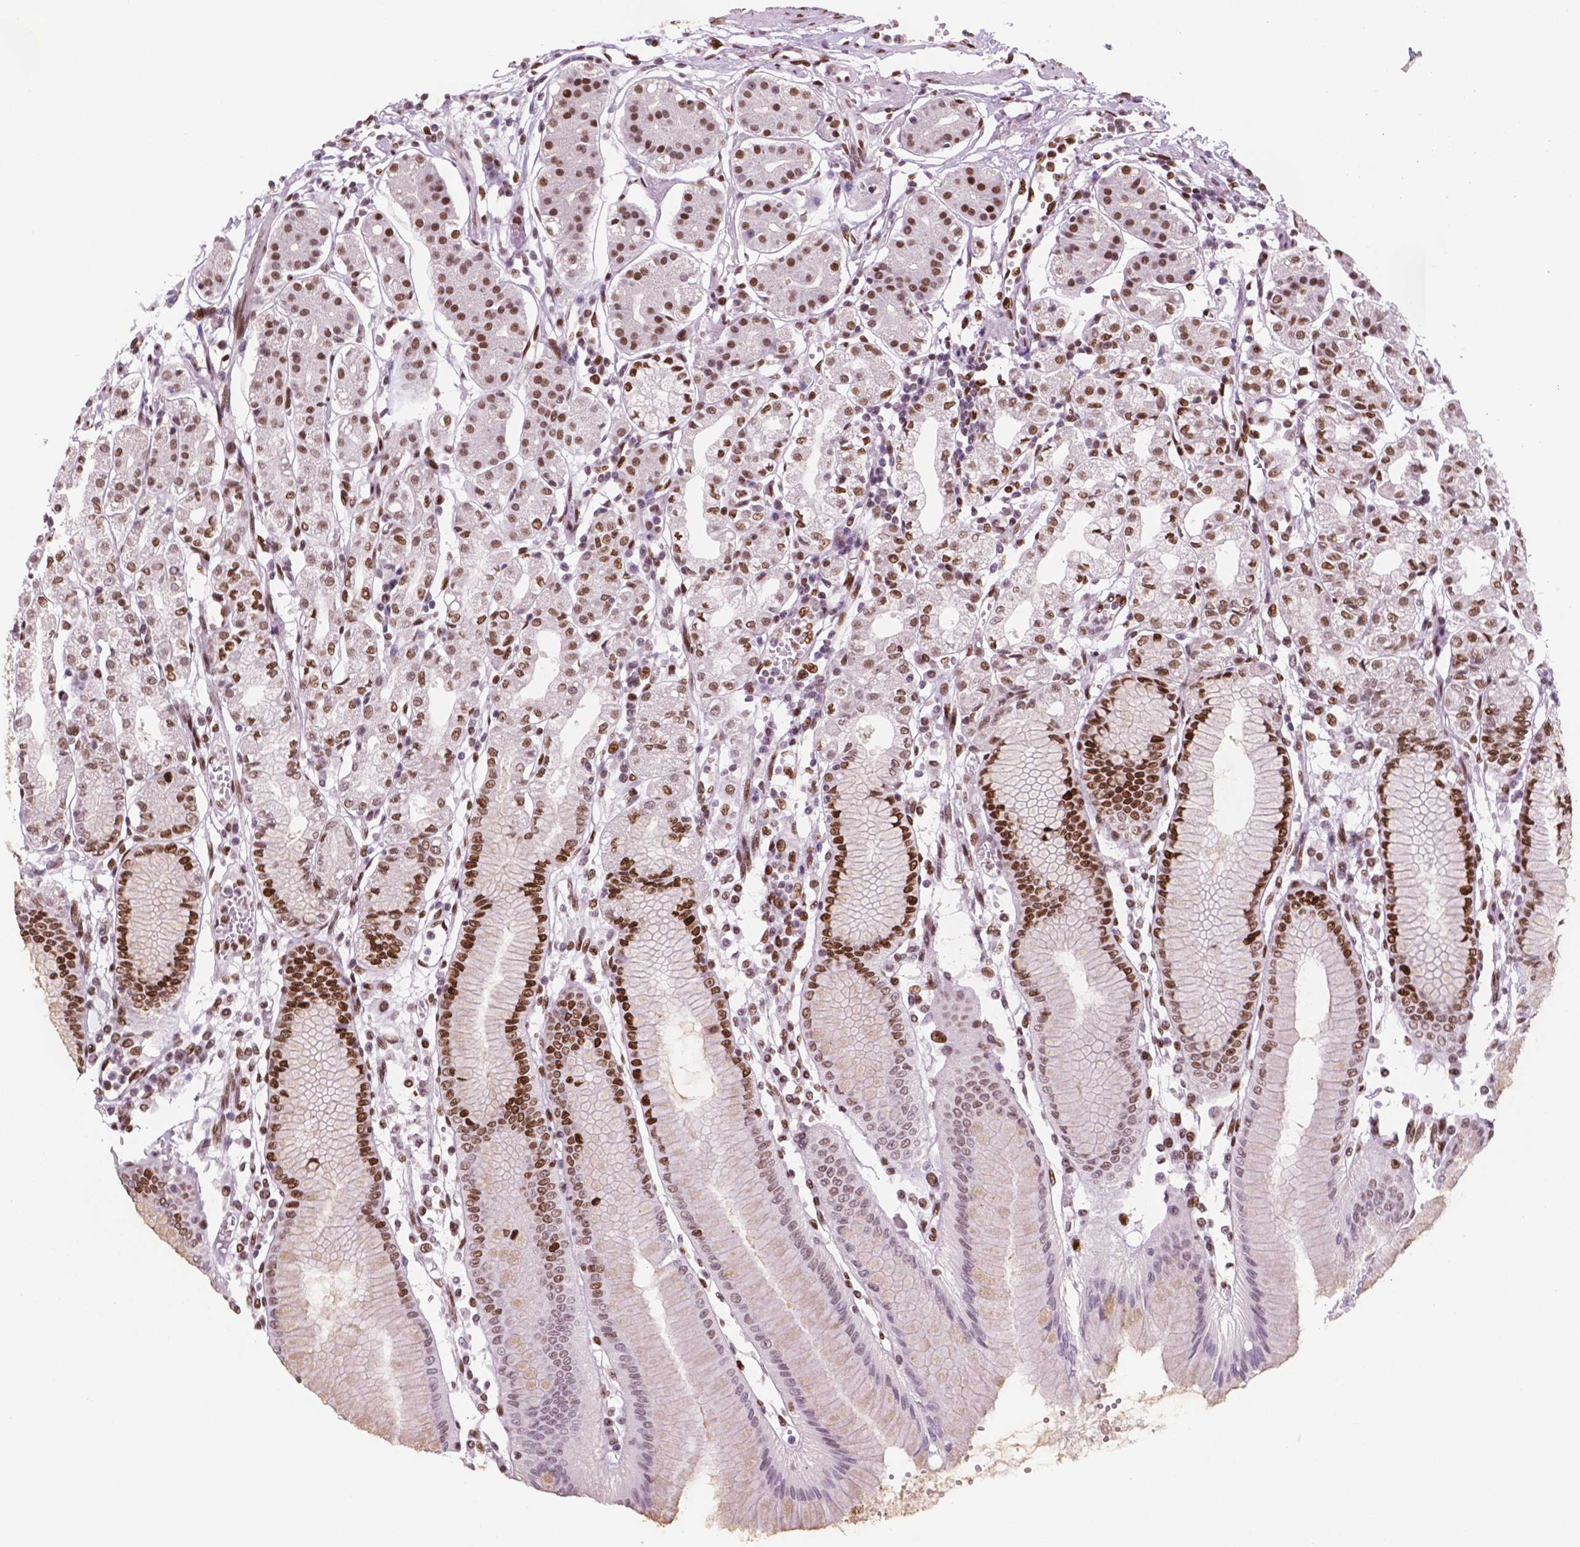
{"staining": {"intensity": "strong", "quantity": "25%-75%", "location": "nuclear"}, "tissue": "stomach", "cell_type": "Glandular cells", "image_type": "normal", "snomed": [{"axis": "morphology", "description": "Normal tissue, NOS"}, {"axis": "topography", "description": "Skeletal muscle"}, {"axis": "topography", "description": "Stomach"}], "caption": "IHC of normal stomach exhibits high levels of strong nuclear positivity in about 25%-75% of glandular cells. (Stains: DAB in brown, nuclei in blue, Microscopy: brightfield microscopy at high magnification).", "gene": "MSH6", "patient": {"sex": "female", "age": 57}}